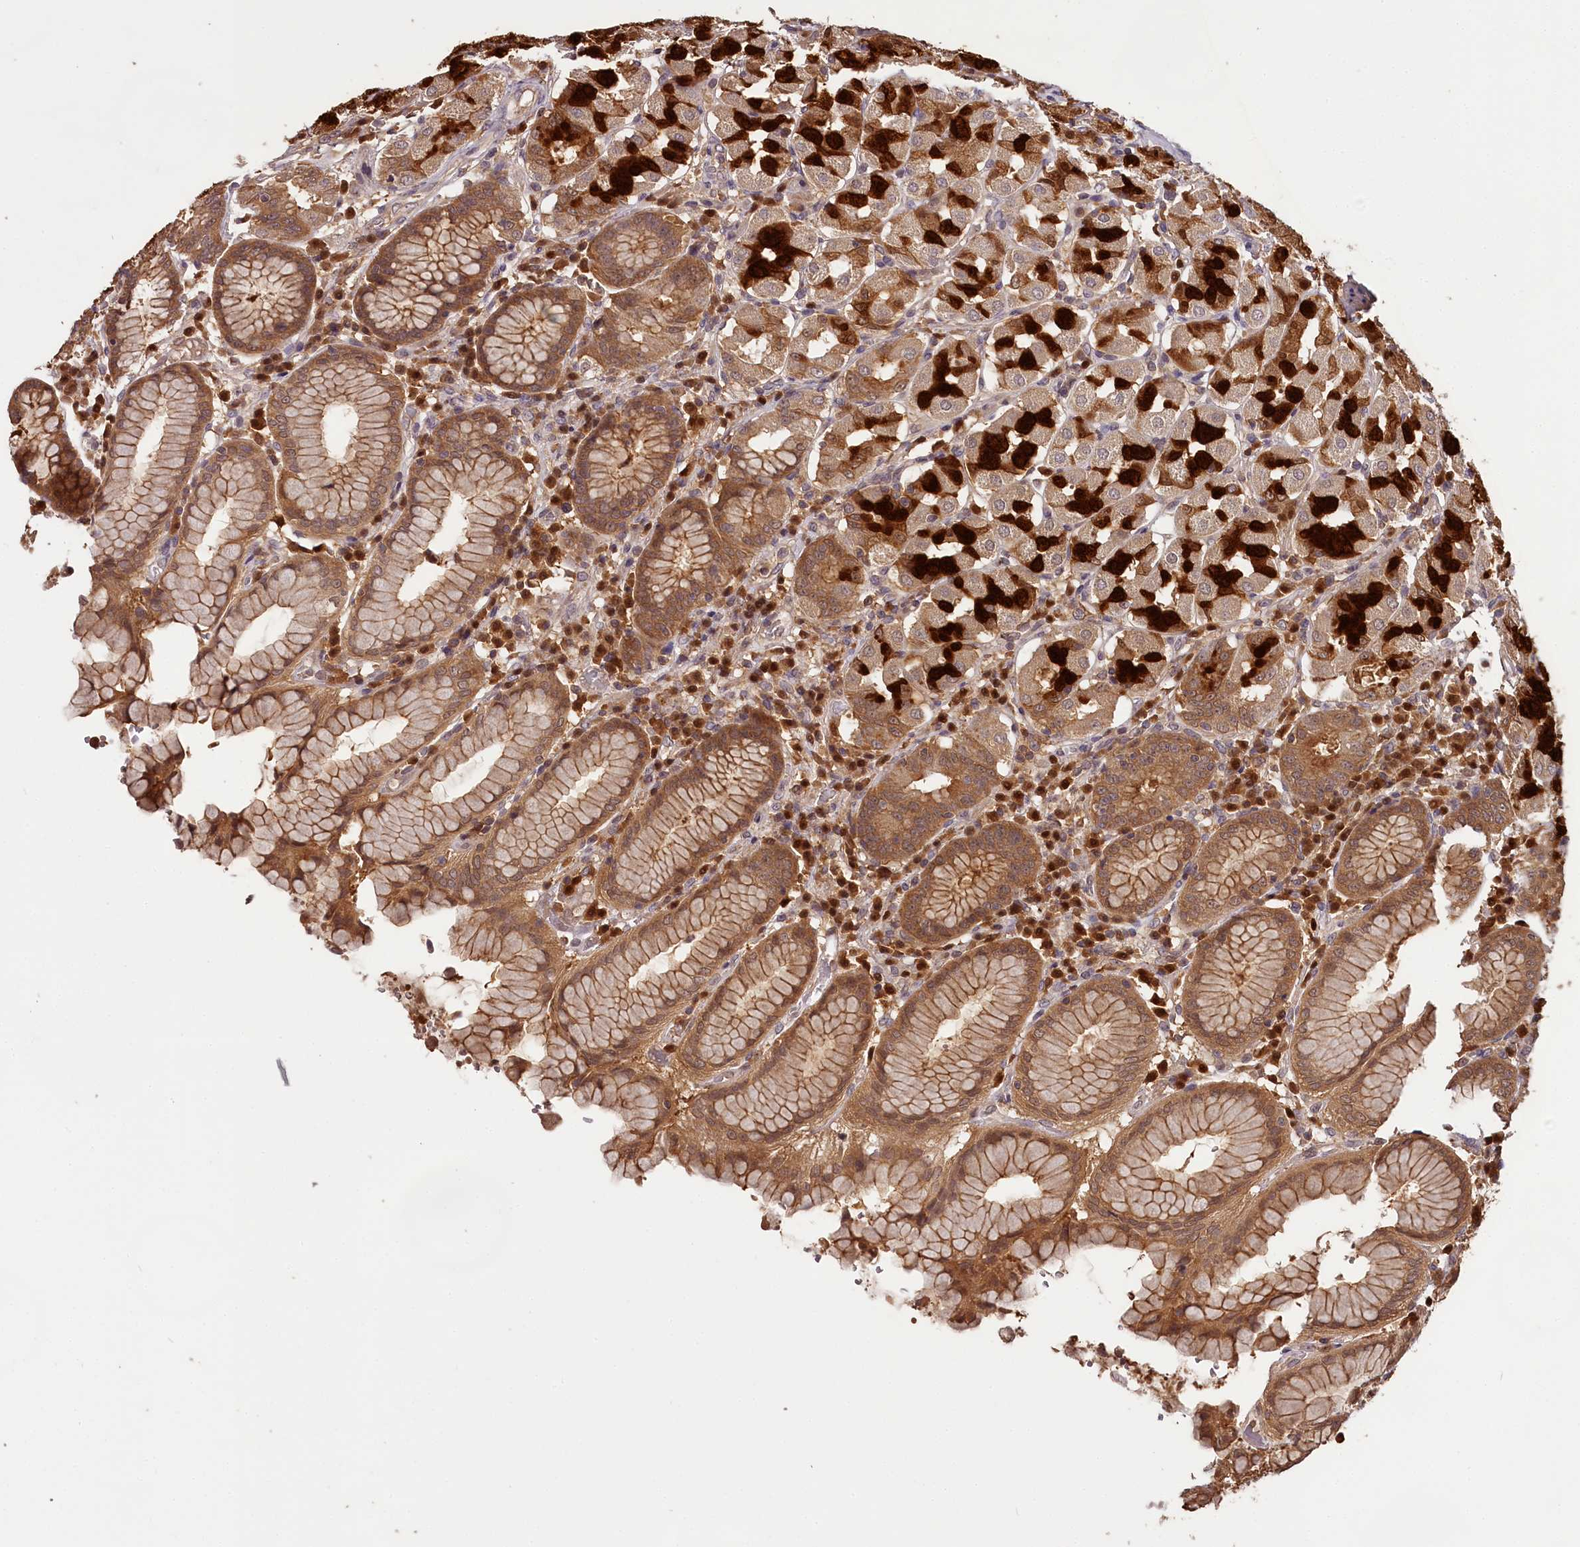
{"staining": {"intensity": "strong", "quantity": "25%-75%", "location": "cytoplasmic/membranous"}, "tissue": "stomach", "cell_type": "Glandular cells", "image_type": "normal", "snomed": [{"axis": "morphology", "description": "Normal tissue, NOS"}, {"axis": "topography", "description": "Stomach"}, {"axis": "topography", "description": "Stomach, lower"}], "caption": "A high amount of strong cytoplasmic/membranous expression is seen in about 25%-75% of glandular cells in normal stomach.", "gene": "TTC12", "patient": {"sex": "female", "age": 56}}